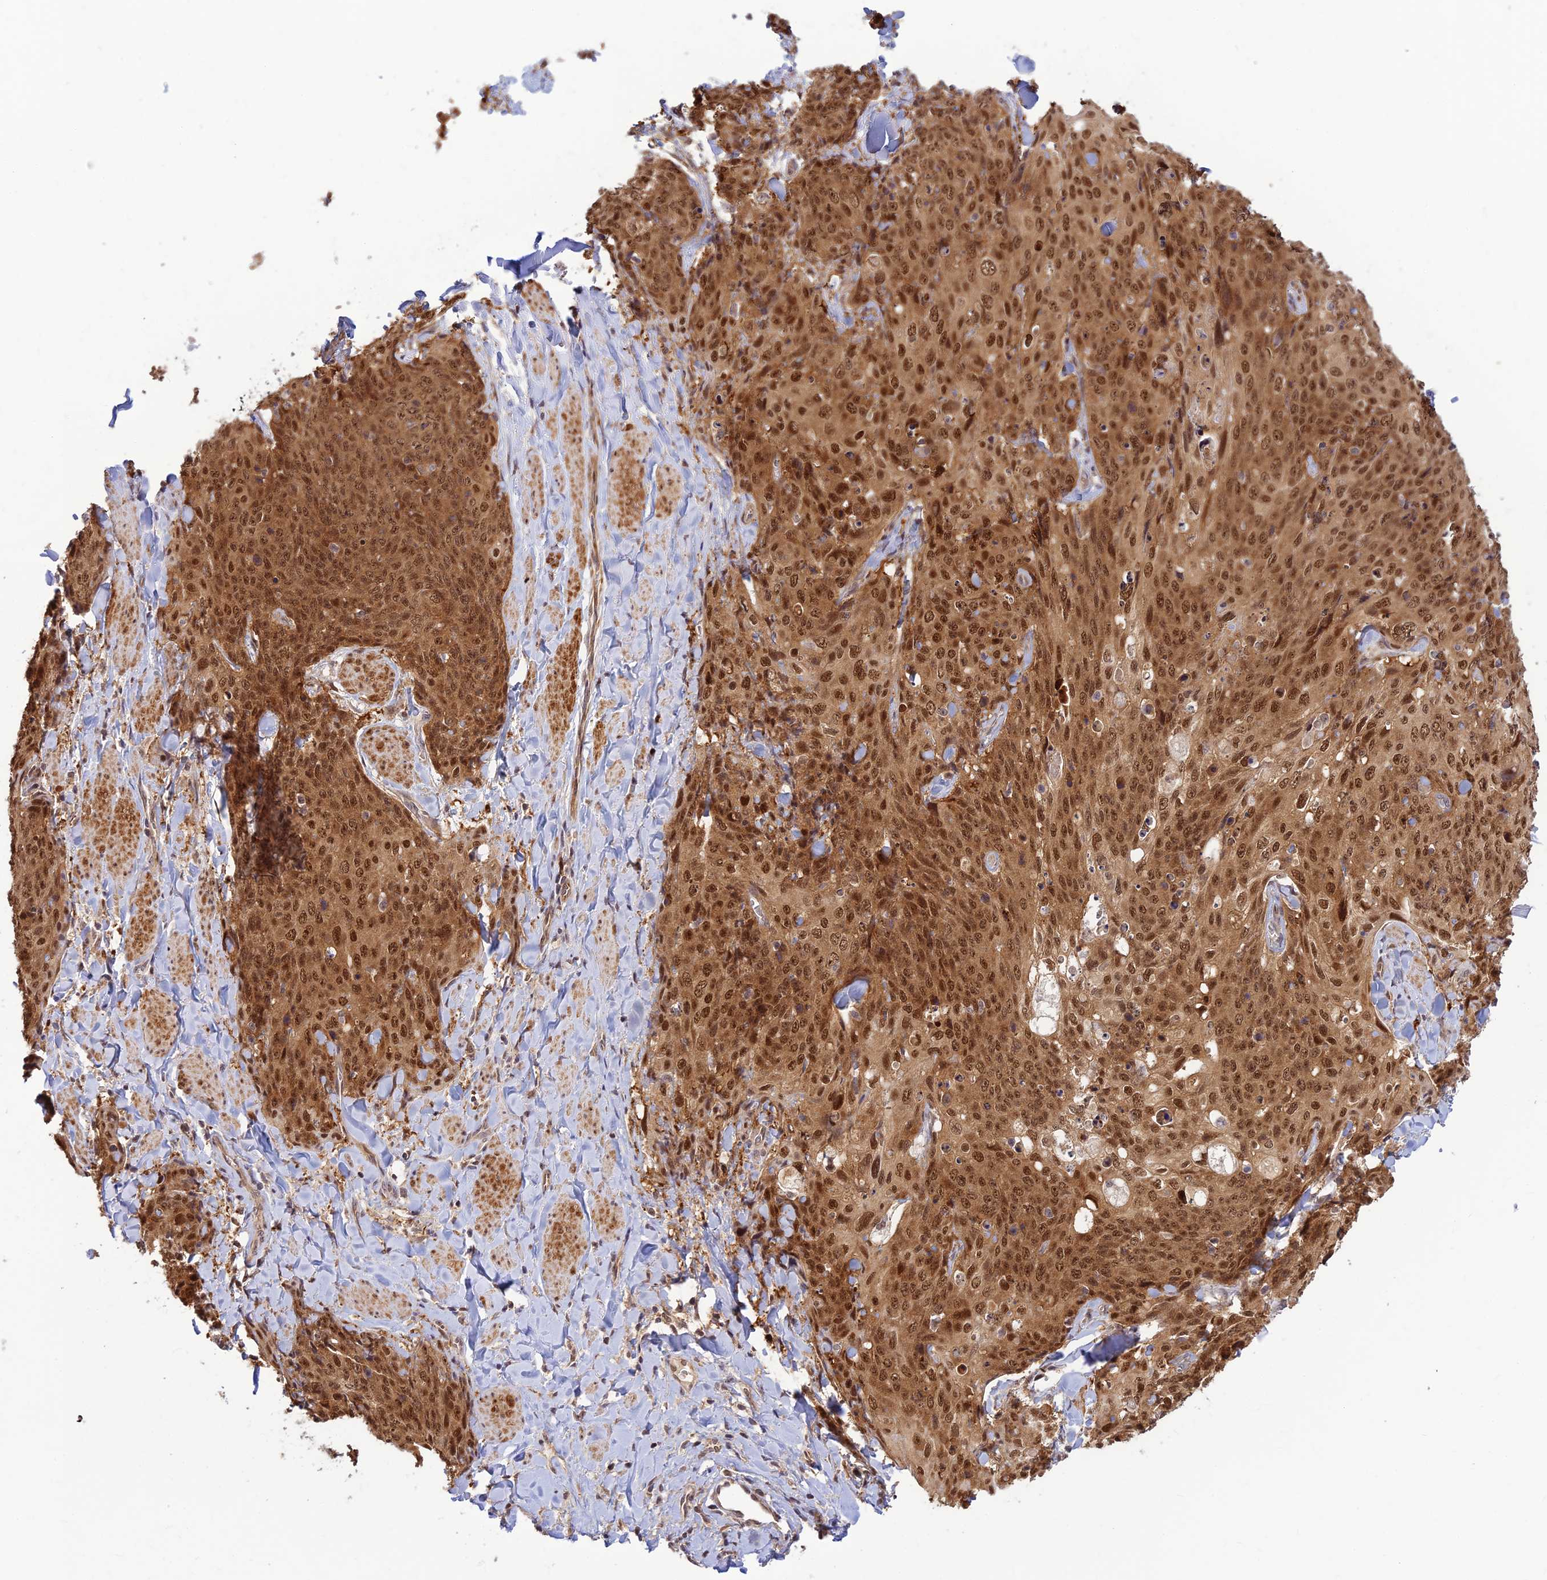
{"staining": {"intensity": "moderate", "quantity": ">75%", "location": "cytoplasmic/membranous,nuclear"}, "tissue": "skin cancer", "cell_type": "Tumor cells", "image_type": "cancer", "snomed": [{"axis": "morphology", "description": "Squamous cell carcinoma, NOS"}, {"axis": "topography", "description": "Skin"}, {"axis": "topography", "description": "Vulva"}], "caption": "Moderate cytoplasmic/membranous and nuclear protein positivity is appreciated in about >75% of tumor cells in skin squamous cell carcinoma. Immunohistochemistry stains the protein of interest in brown and the nuclei are stained blue.", "gene": "ASPDH", "patient": {"sex": "female", "age": 85}}